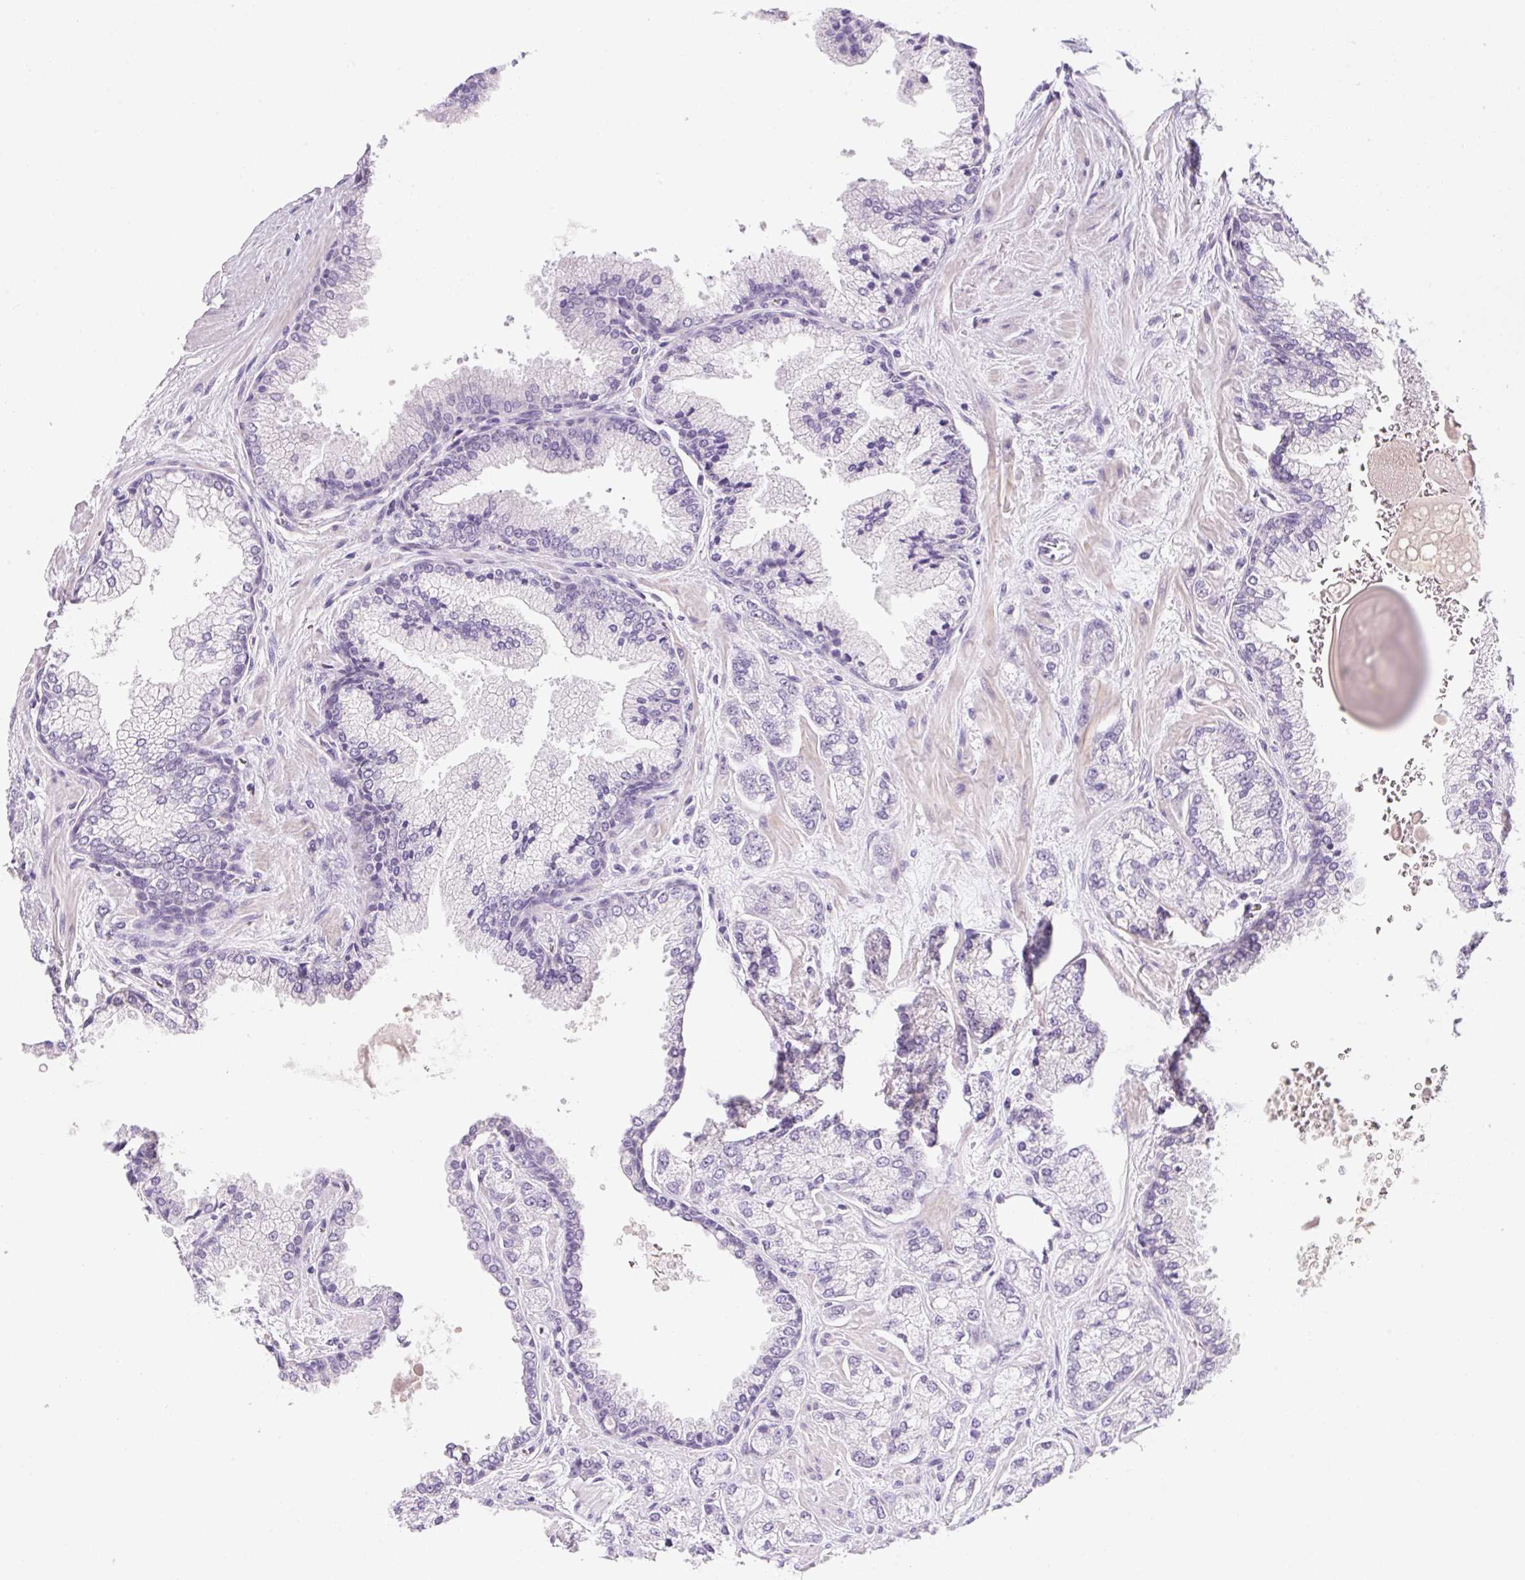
{"staining": {"intensity": "negative", "quantity": "none", "location": "none"}, "tissue": "prostate cancer", "cell_type": "Tumor cells", "image_type": "cancer", "snomed": [{"axis": "morphology", "description": "Adenocarcinoma, High grade"}, {"axis": "topography", "description": "Prostate"}], "caption": "Tumor cells are negative for brown protein staining in high-grade adenocarcinoma (prostate).", "gene": "SYNE3", "patient": {"sex": "male", "age": 68}}